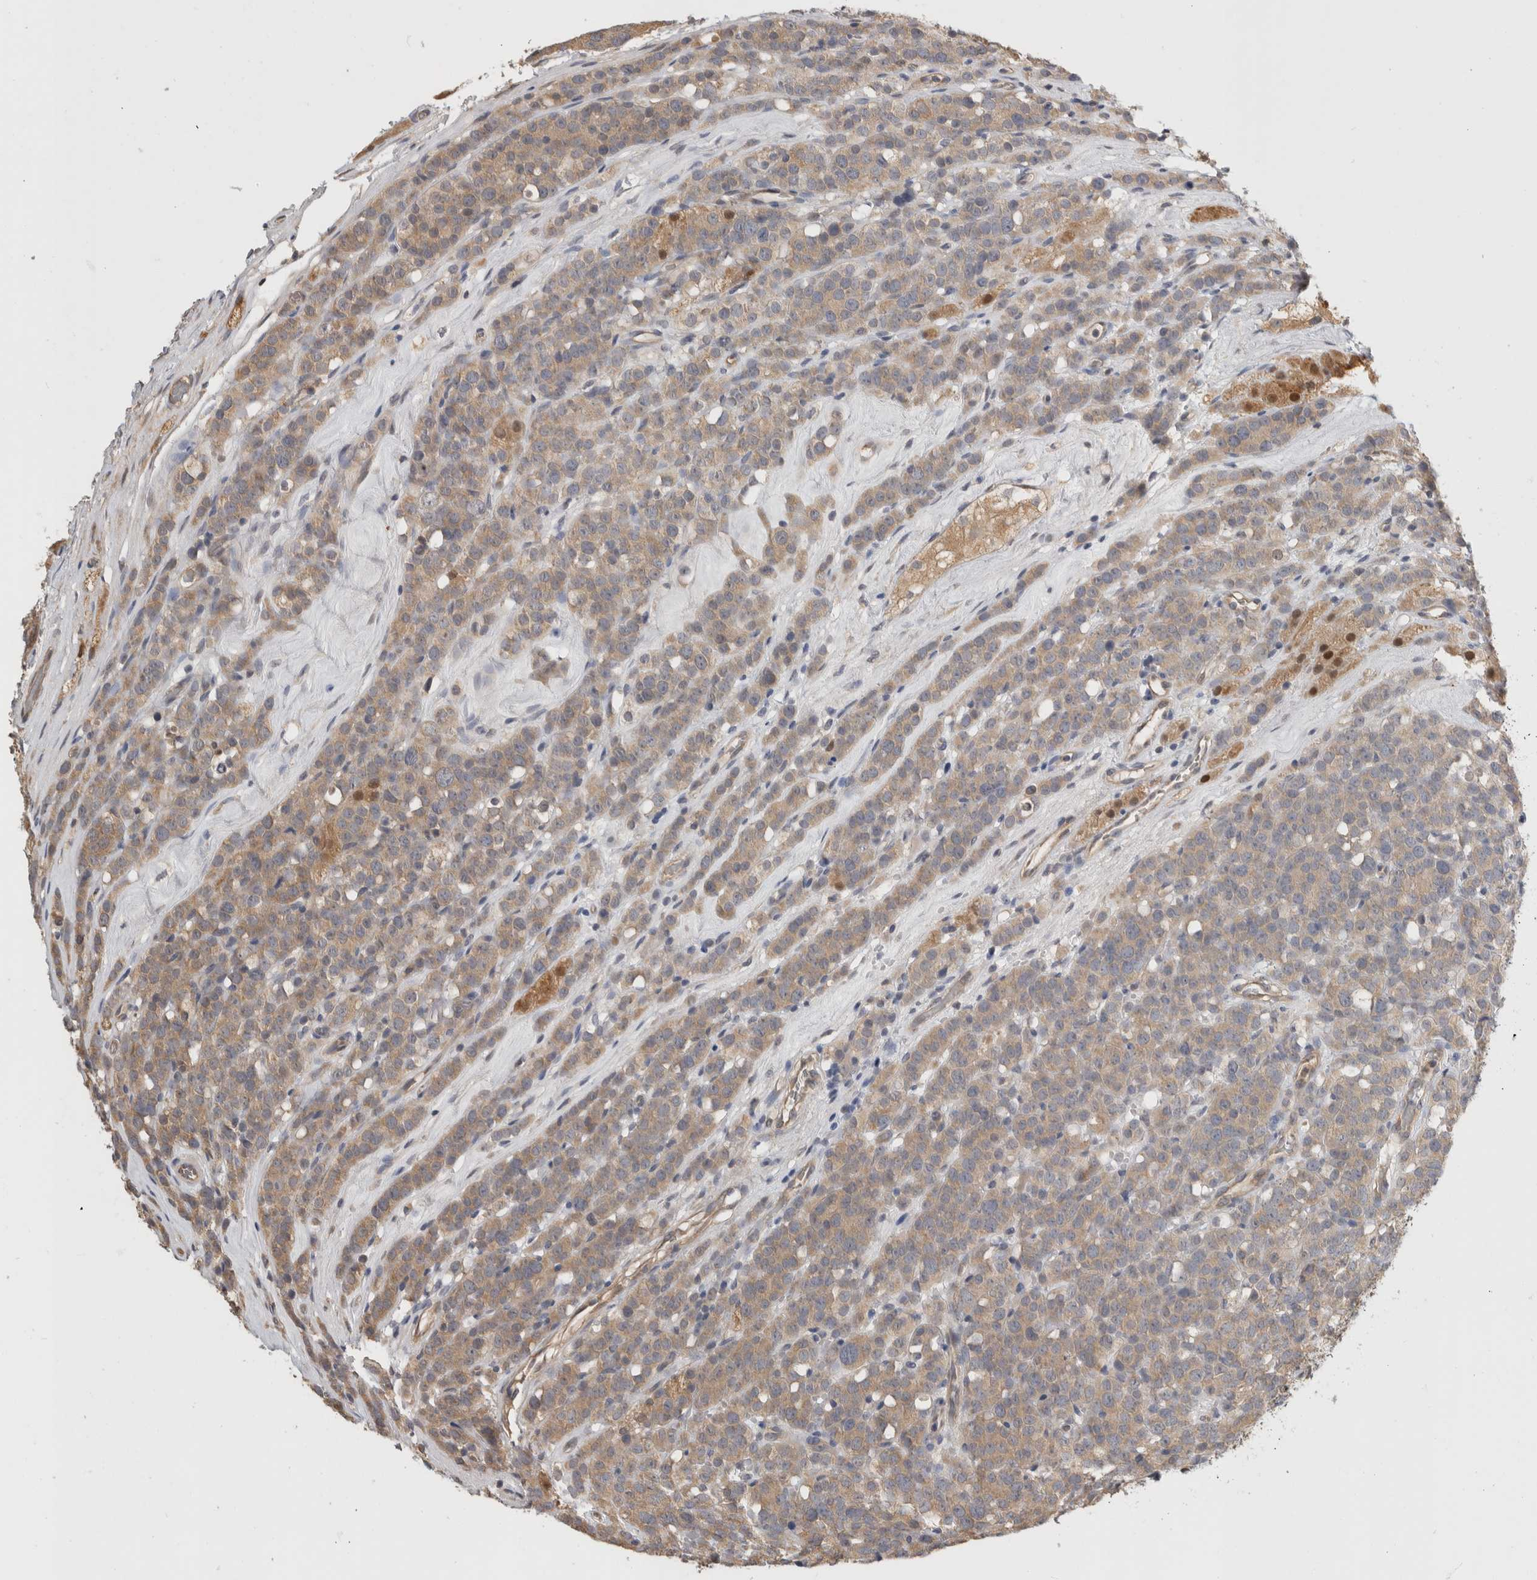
{"staining": {"intensity": "weak", "quantity": ">75%", "location": "cytoplasmic/membranous"}, "tissue": "testis cancer", "cell_type": "Tumor cells", "image_type": "cancer", "snomed": [{"axis": "morphology", "description": "Seminoma, NOS"}, {"axis": "topography", "description": "Testis"}], "caption": "An immunohistochemistry (IHC) image of neoplastic tissue is shown. Protein staining in brown shows weak cytoplasmic/membranous positivity in seminoma (testis) within tumor cells.", "gene": "PGM1", "patient": {"sex": "male", "age": 71}}